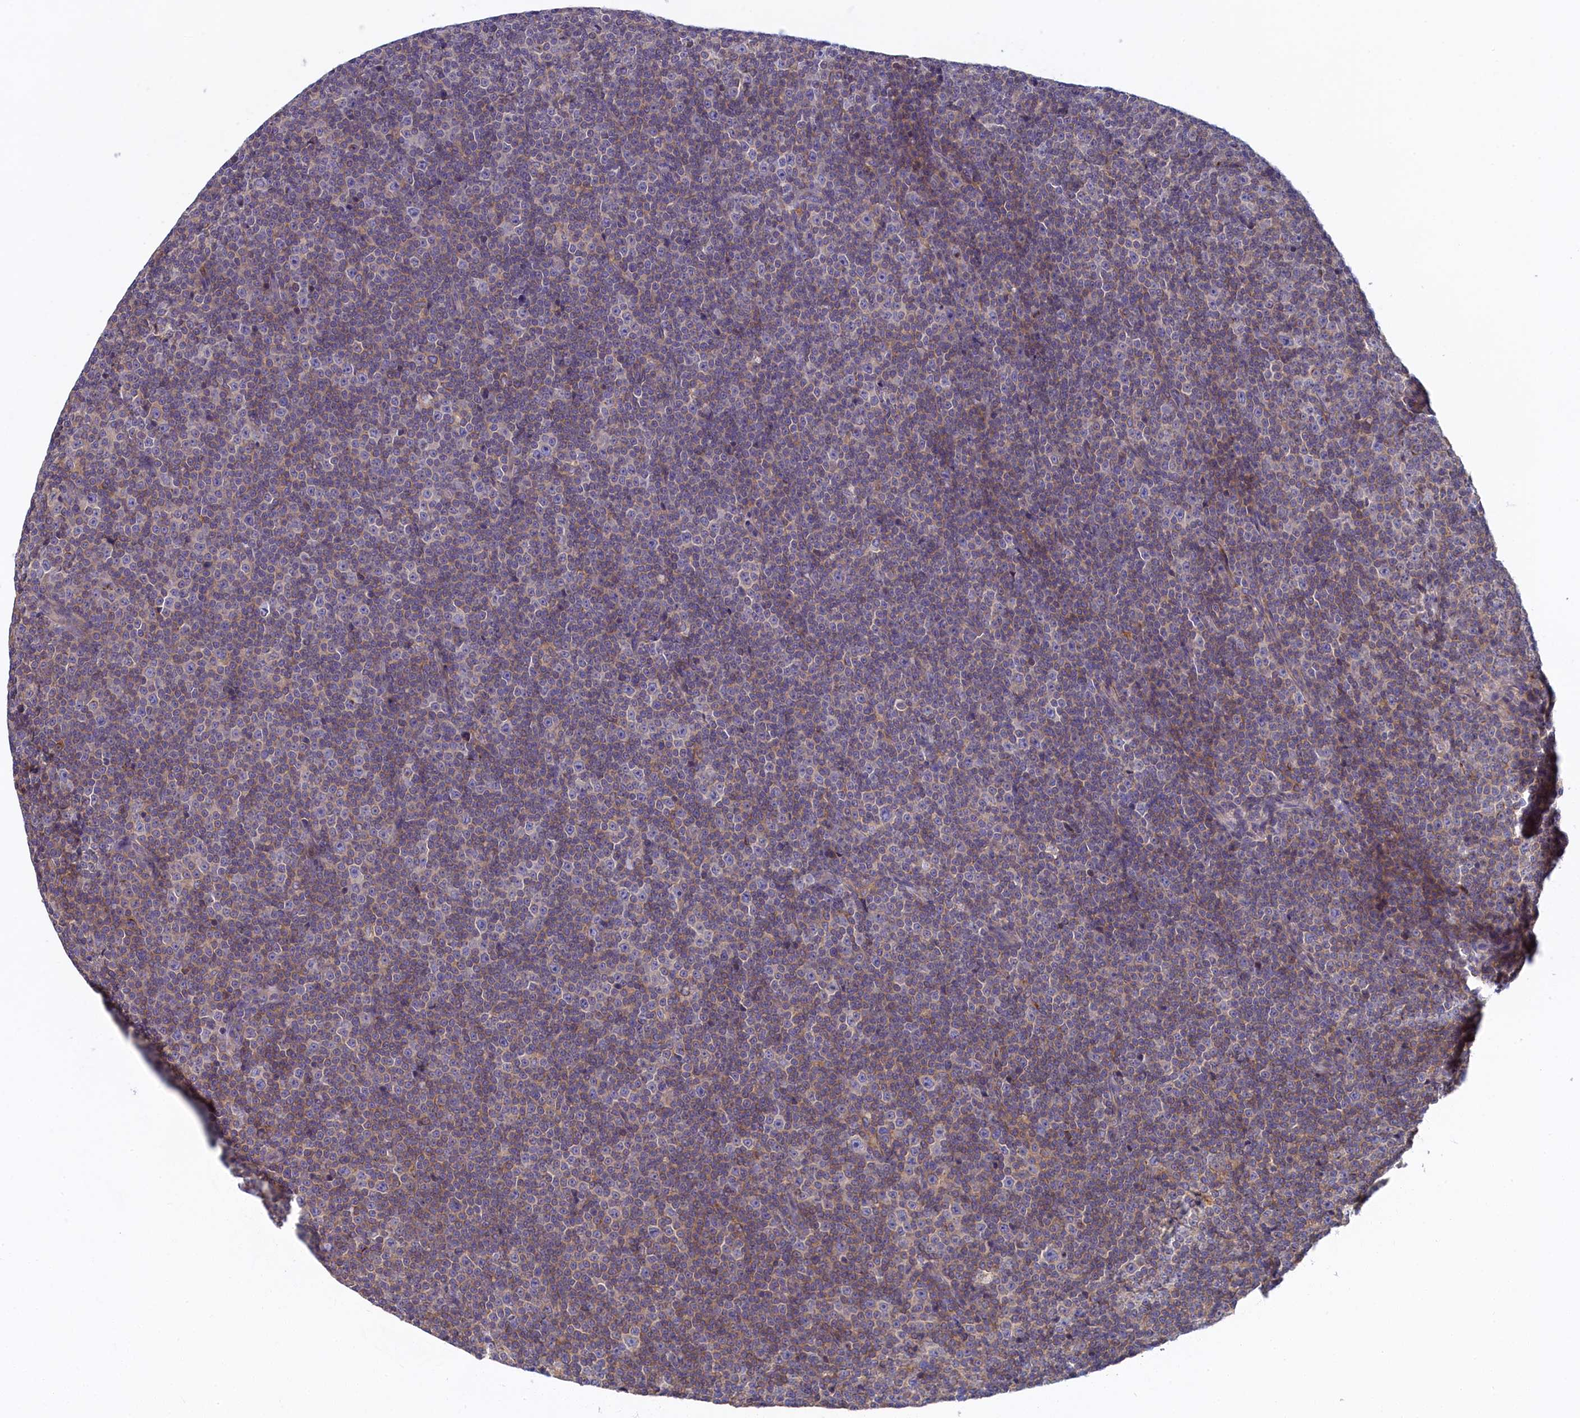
{"staining": {"intensity": "negative", "quantity": "none", "location": "none"}, "tissue": "lymphoma", "cell_type": "Tumor cells", "image_type": "cancer", "snomed": [{"axis": "morphology", "description": "Malignant lymphoma, non-Hodgkin's type, Low grade"}, {"axis": "topography", "description": "Lymph node"}], "caption": "An image of human malignant lymphoma, non-Hodgkin's type (low-grade) is negative for staining in tumor cells.", "gene": "NOL10", "patient": {"sex": "female", "age": 67}}